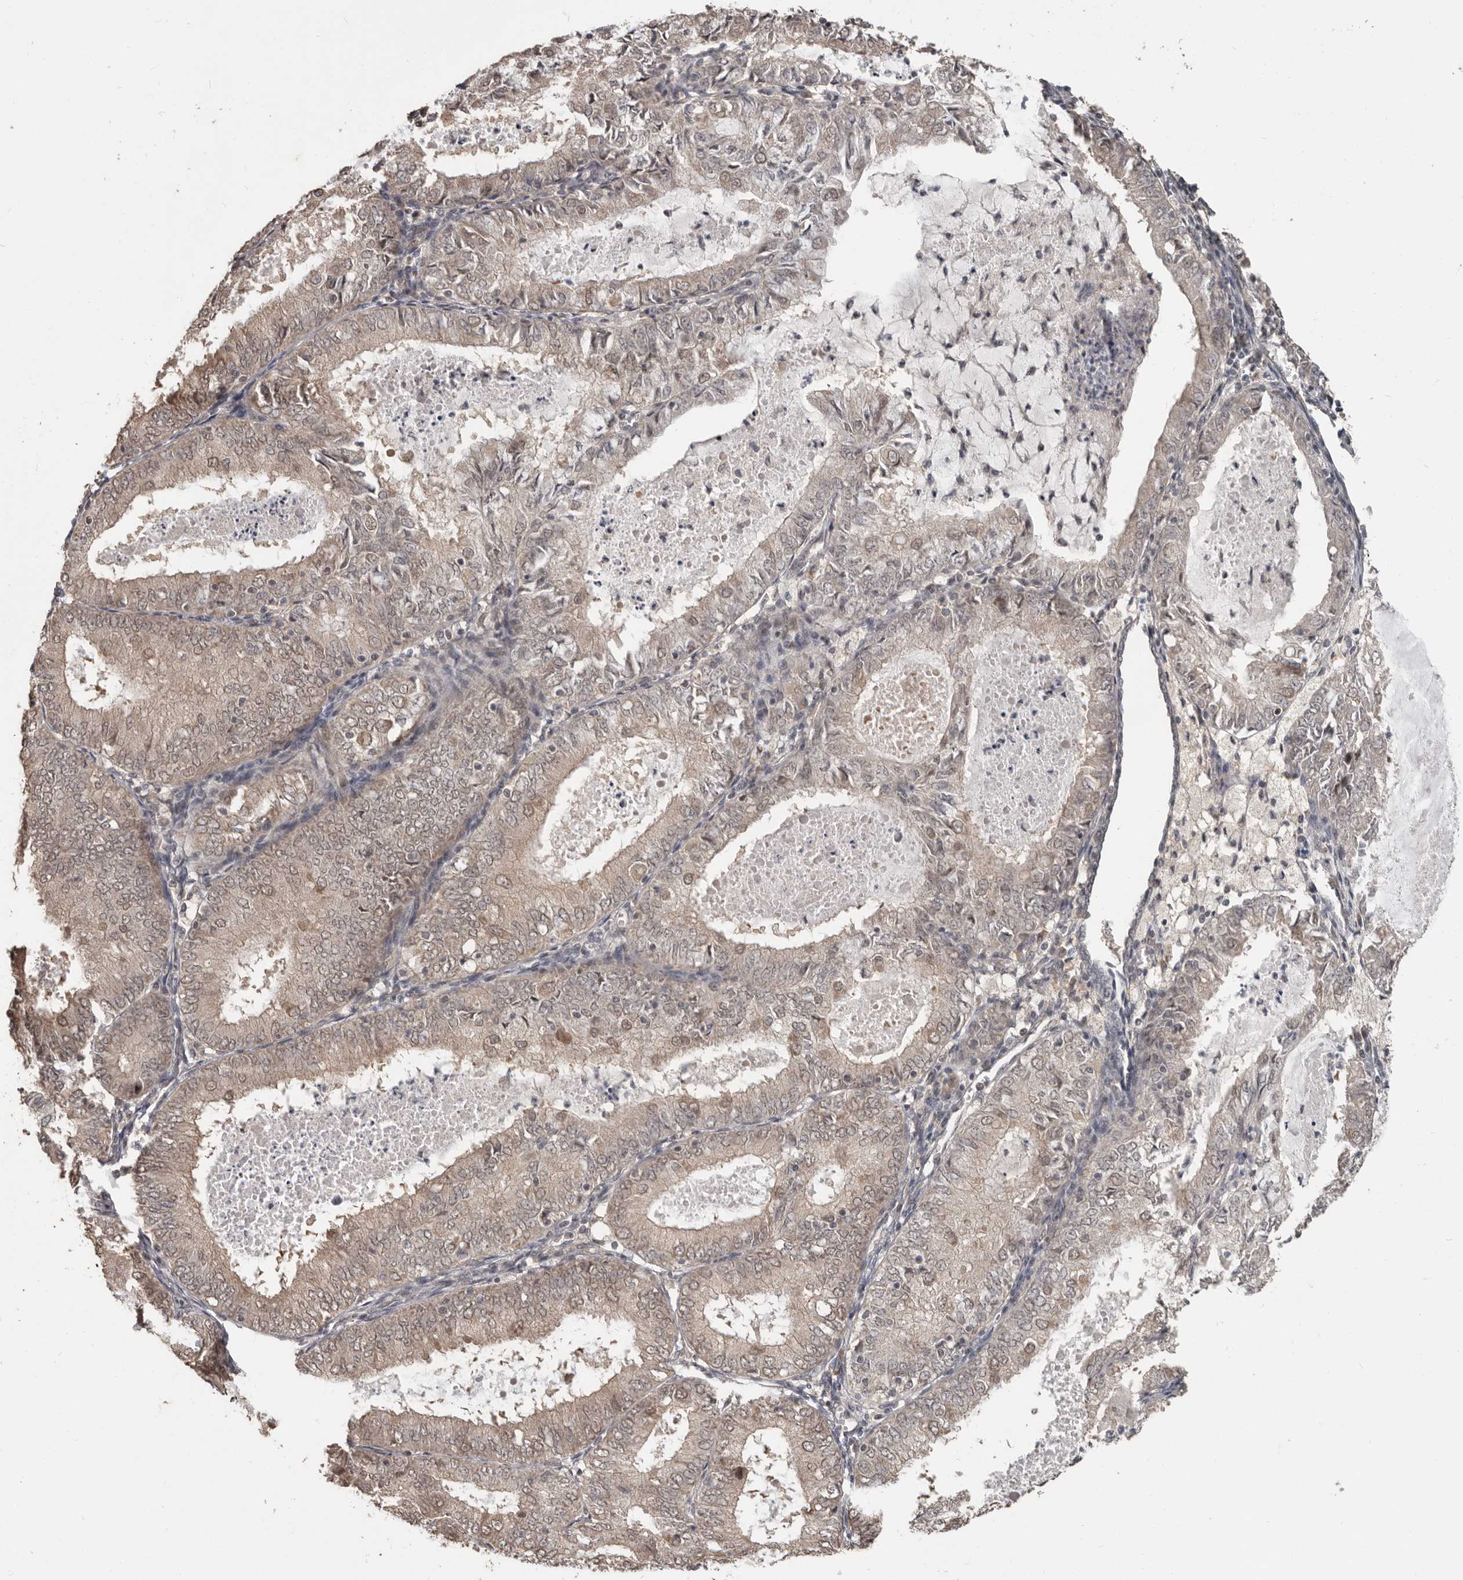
{"staining": {"intensity": "weak", "quantity": ">75%", "location": "cytoplasmic/membranous,nuclear"}, "tissue": "endometrial cancer", "cell_type": "Tumor cells", "image_type": "cancer", "snomed": [{"axis": "morphology", "description": "Adenocarcinoma, NOS"}, {"axis": "topography", "description": "Endometrium"}], "caption": "Human endometrial cancer (adenocarcinoma) stained with a brown dye displays weak cytoplasmic/membranous and nuclear positive staining in approximately >75% of tumor cells.", "gene": "ZFP14", "patient": {"sex": "female", "age": 57}}